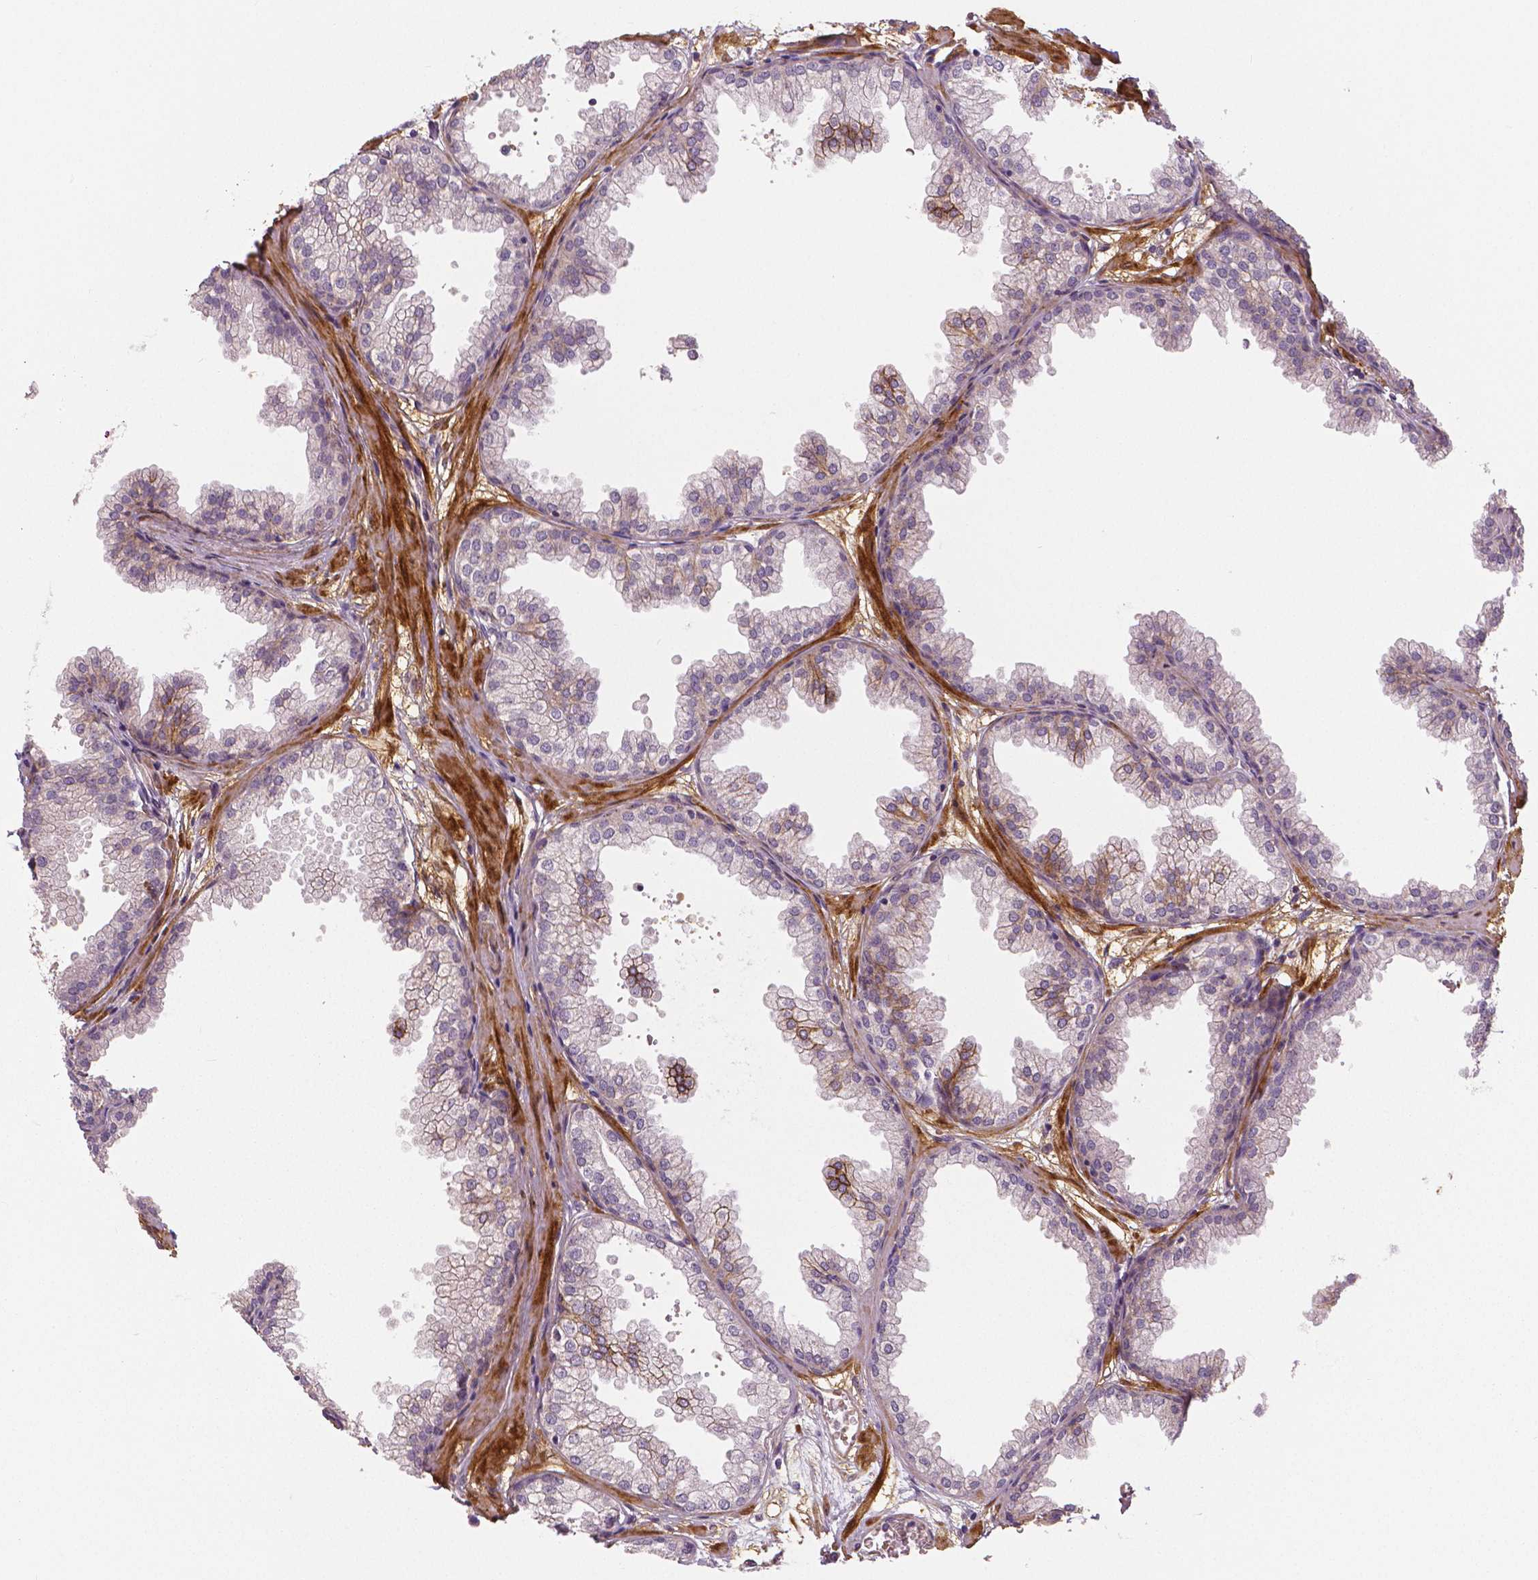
{"staining": {"intensity": "weak", "quantity": "<25%", "location": "cytoplasmic/membranous"}, "tissue": "prostate", "cell_type": "Glandular cells", "image_type": "normal", "snomed": [{"axis": "morphology", "description": "Normal tissue, NOS"}, {"axis": "topography", "description": "Prostate"}], "caption": "Protein analysis of unremarkable prostate exhibits no significant positivity in glandular cells.", "gene": "FLT1", "patient": {"sex": "male", "age": 37}}